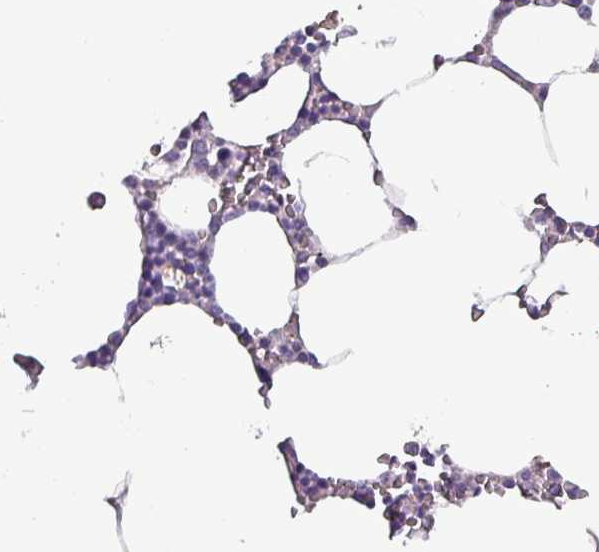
{"staining": {"intensity": "negative", "quantity": "none", "location": "none"}, "tissue": "bone marrow", "cell_type": "Hematopoietic cells", "image_type": "normal", "snomed": [{"axis": "morphology", "description": "Normal tissue, NOS"}, {"axis": "topography", "description": "Bone marrow"}], "caption": "This is an immunohistochemistry photomicrograph of unremarkable bone marrow. There is no staining in hematopoietic cells.", "gene": "HSD3B7", "patient": {"sex": "male", "age": 70}}